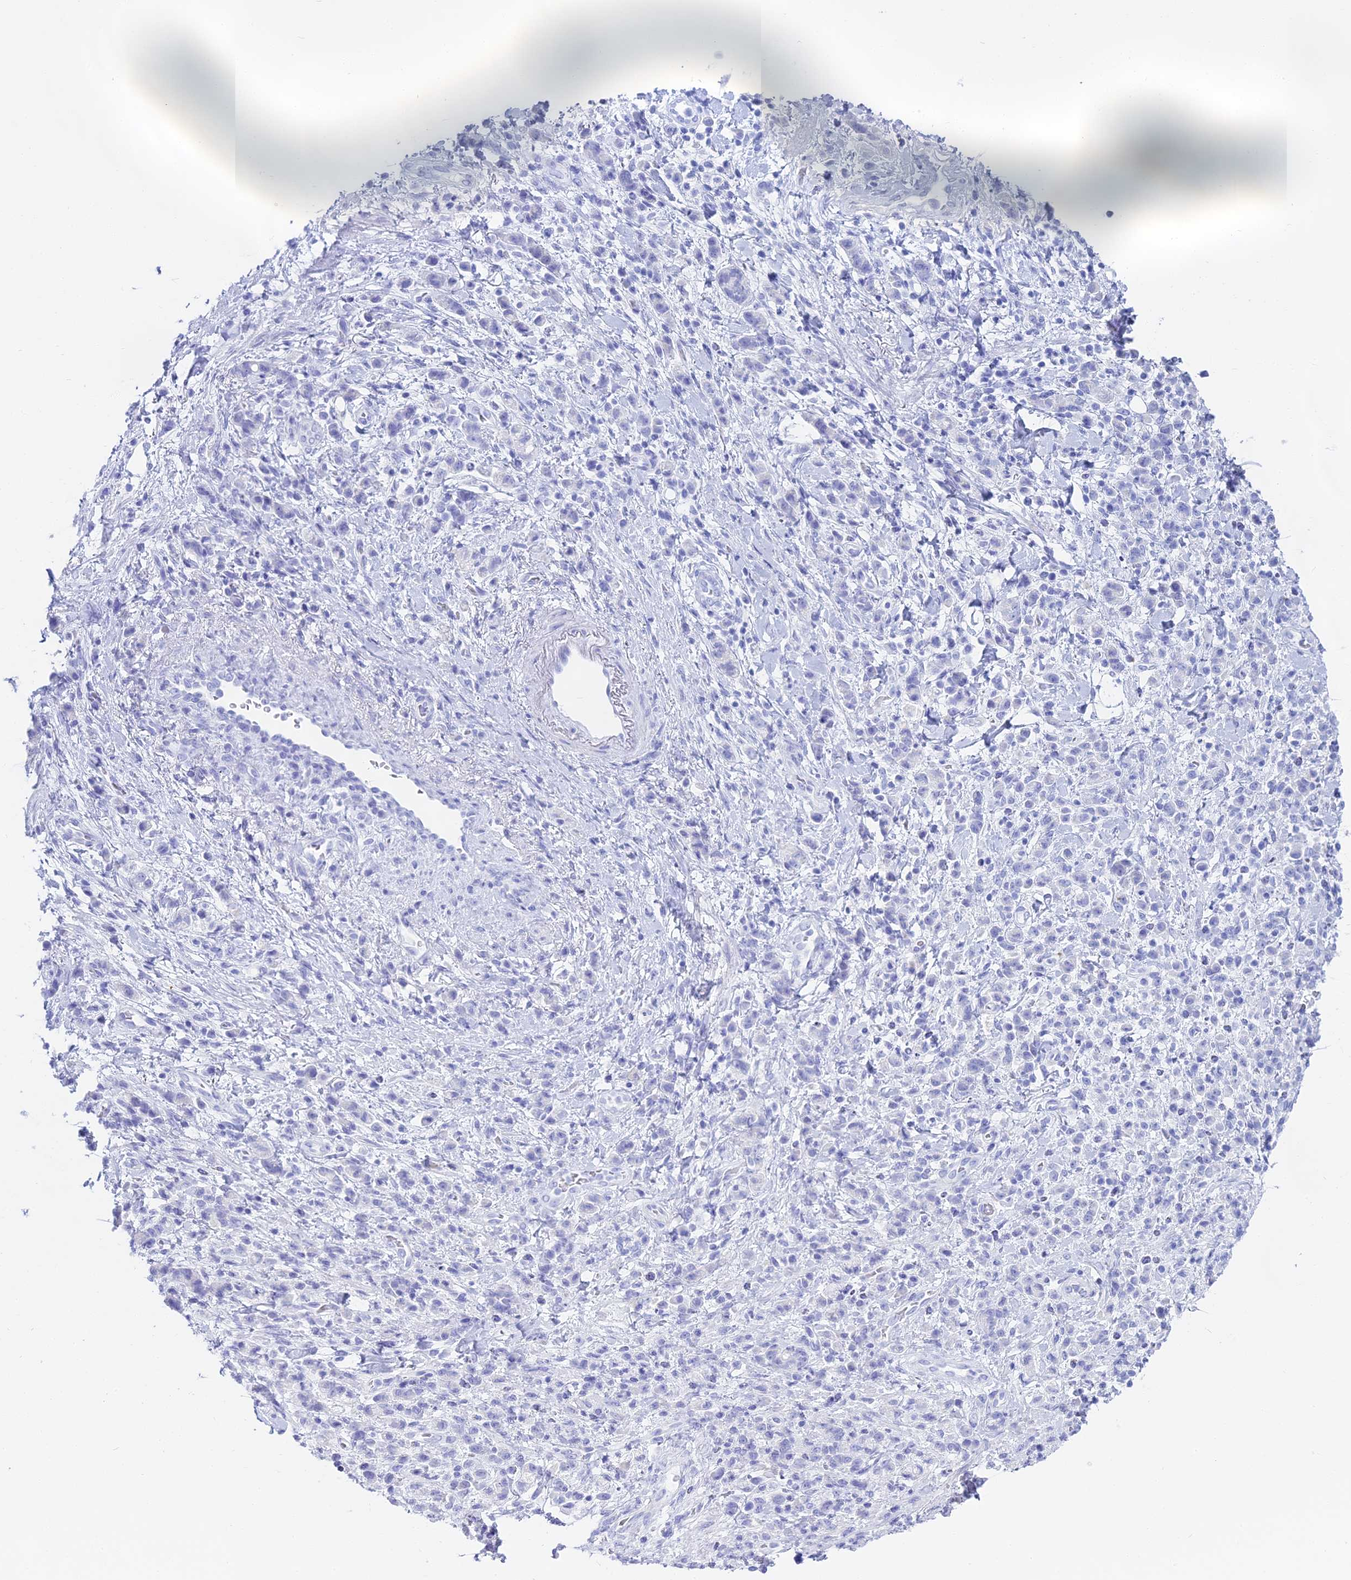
{"staining": {"intensity": "negative", "quantity": "none", "location": "none"}, "tissue": "stomach cancer", "cell_type": "Tumor cells", "image_type": "cancer", "snomed": [{"axis": "morphology", "description": "Adenocarcinoma, NOS"}, {"axis": "topography", "description": "Stomach"}], "caption": "The histopathology image displays no staining of tumor cells in stomach cancer.", "gene": "CGB2", "patient": {"sex": "male", "age": 77}}